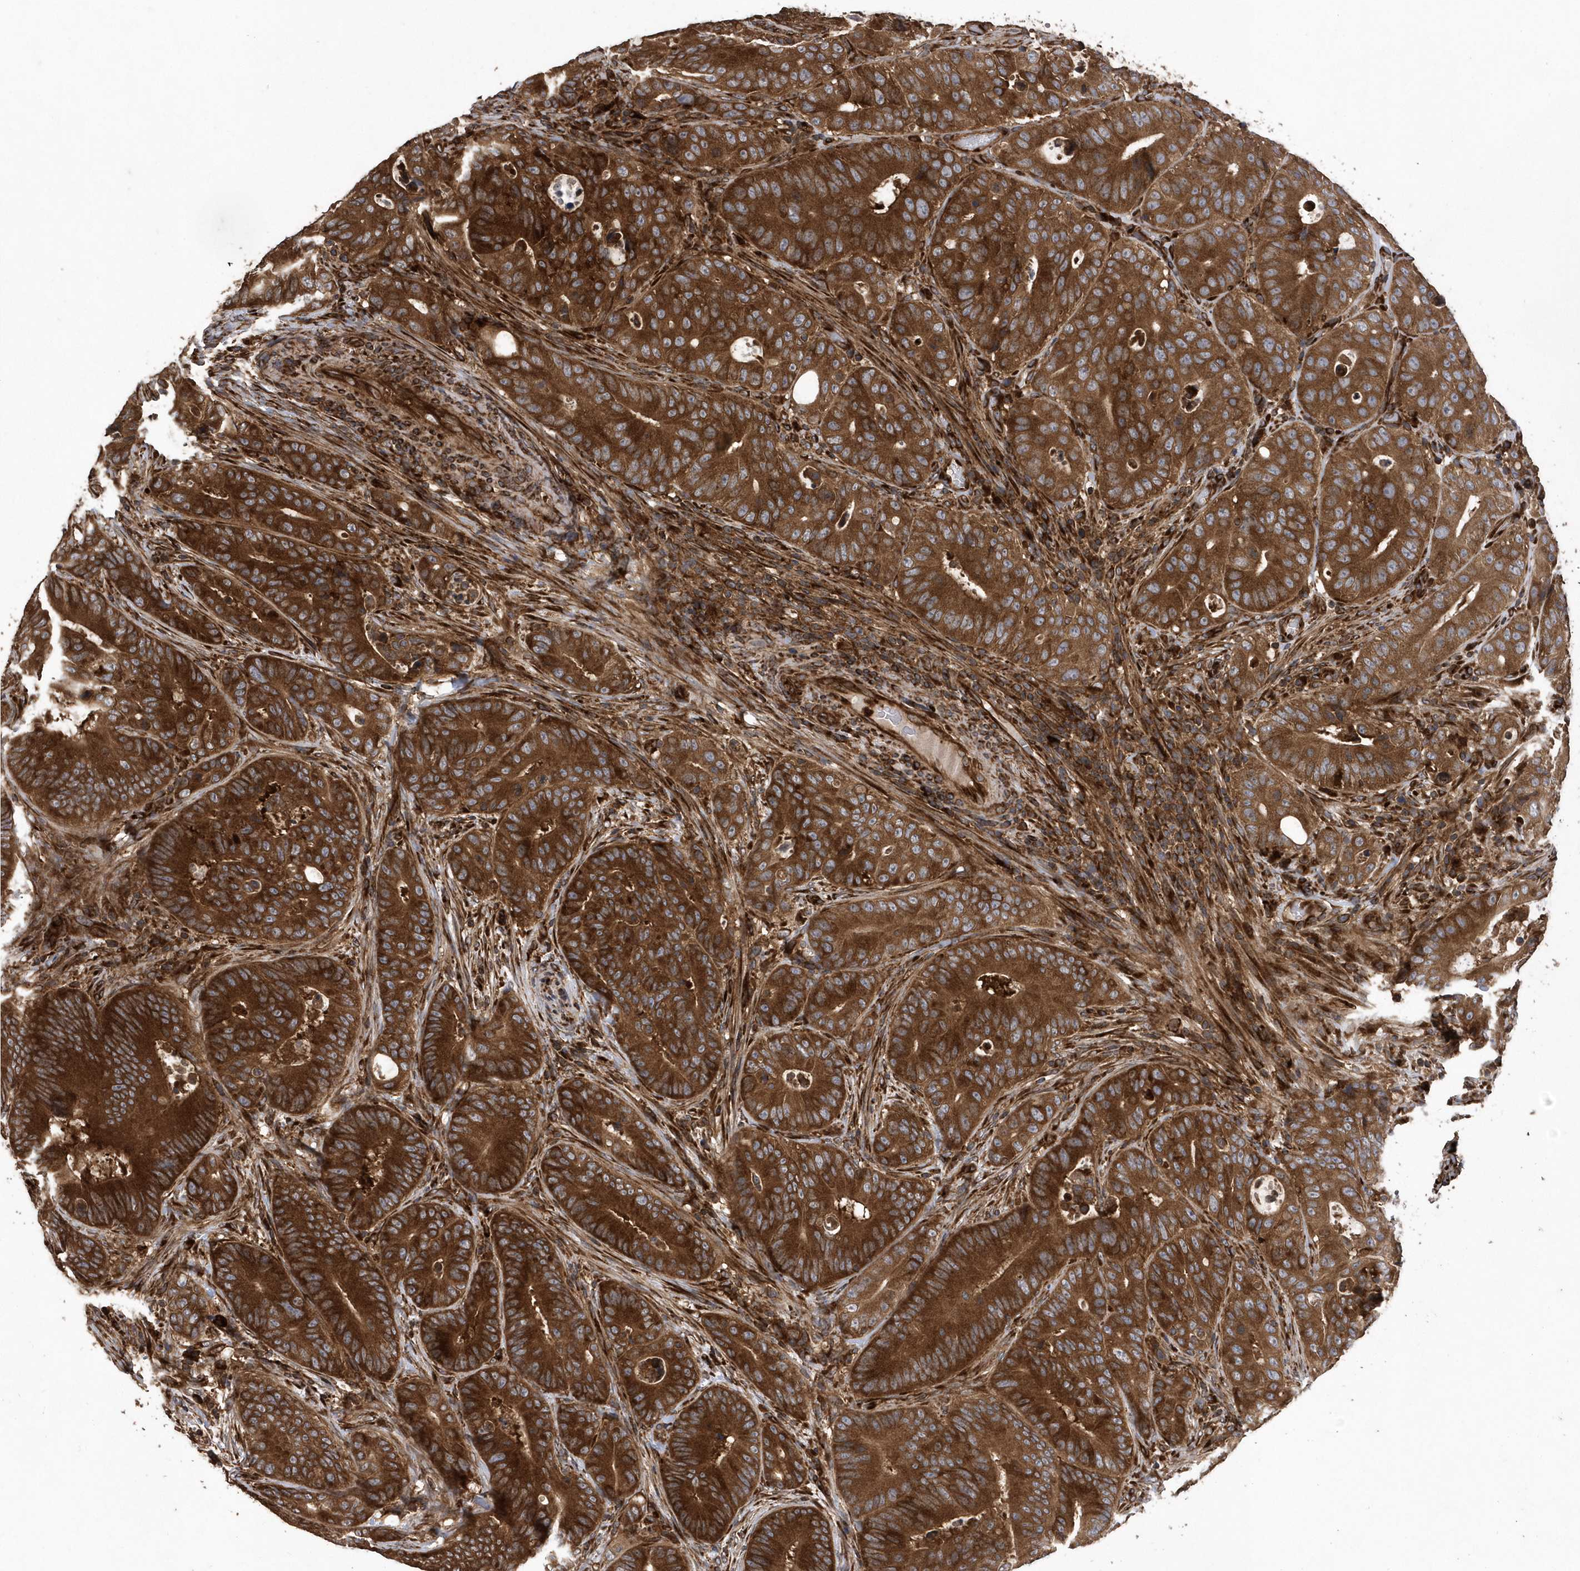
{"staining": {"intensity": "strong", "quantity": ">75%", "location": "cytoplasmic/membranous"}, "tissue": "colorectal cancer", "cell_type": "Tumor cells", "image_type": "cancer", "snomed": [{"axis": "morphology", "description": "Adenocarcinoma, NOS"}, {"axis": "topography", "description": "Colon"}], "caption": "Brown immunohistochemical staining in colorectal cancer shows strong cytoplasmic/membranous positivity in approximately >75% of tumor cells.", "gene": "WASHC5", "patient": {"sex": "male", "age": 83}}